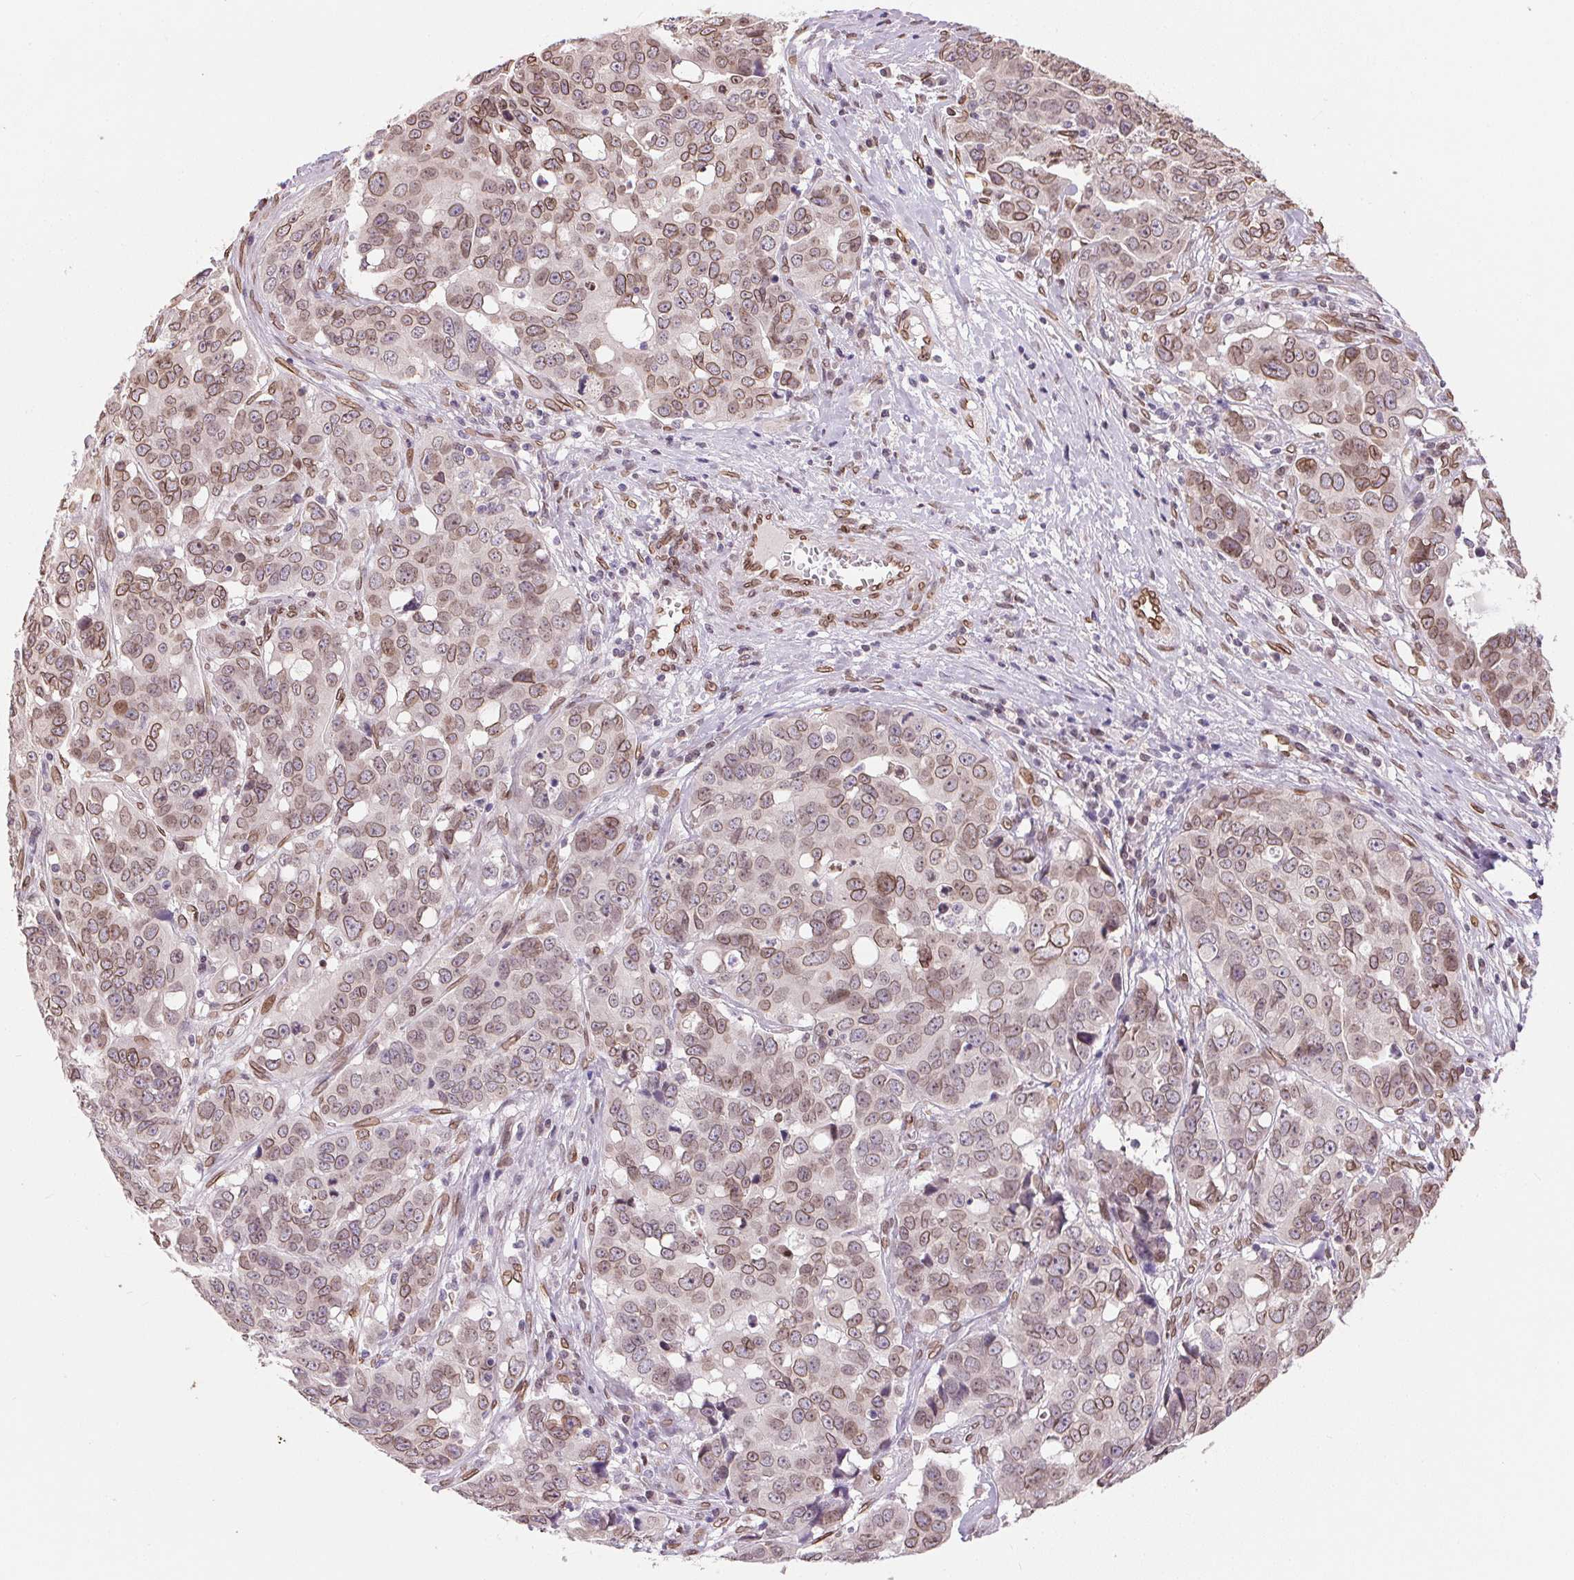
{"staining": {"intensity": "moderate", "quantity": ">75%", "location": "cytoplasmic/membranous,nuclear"}, "tissue": "ovarian cancer", "cell_type": "Tumor cells", "image_type": "cancer", "snomed": [{"axis": "morphology", "description": "Carcinoma, endometroid"}, {"axis": "topography", "description": "Ovary"}], "caption": "Immunohistochemical staining of human ovarian endometroid carcinoma displays medium levels of moderate cytoplasmic/membranous and nuclear staining in about >75% of tumor cells.", "gene": "TMEM175", "patient": {"sex": "female", "age": 78}}